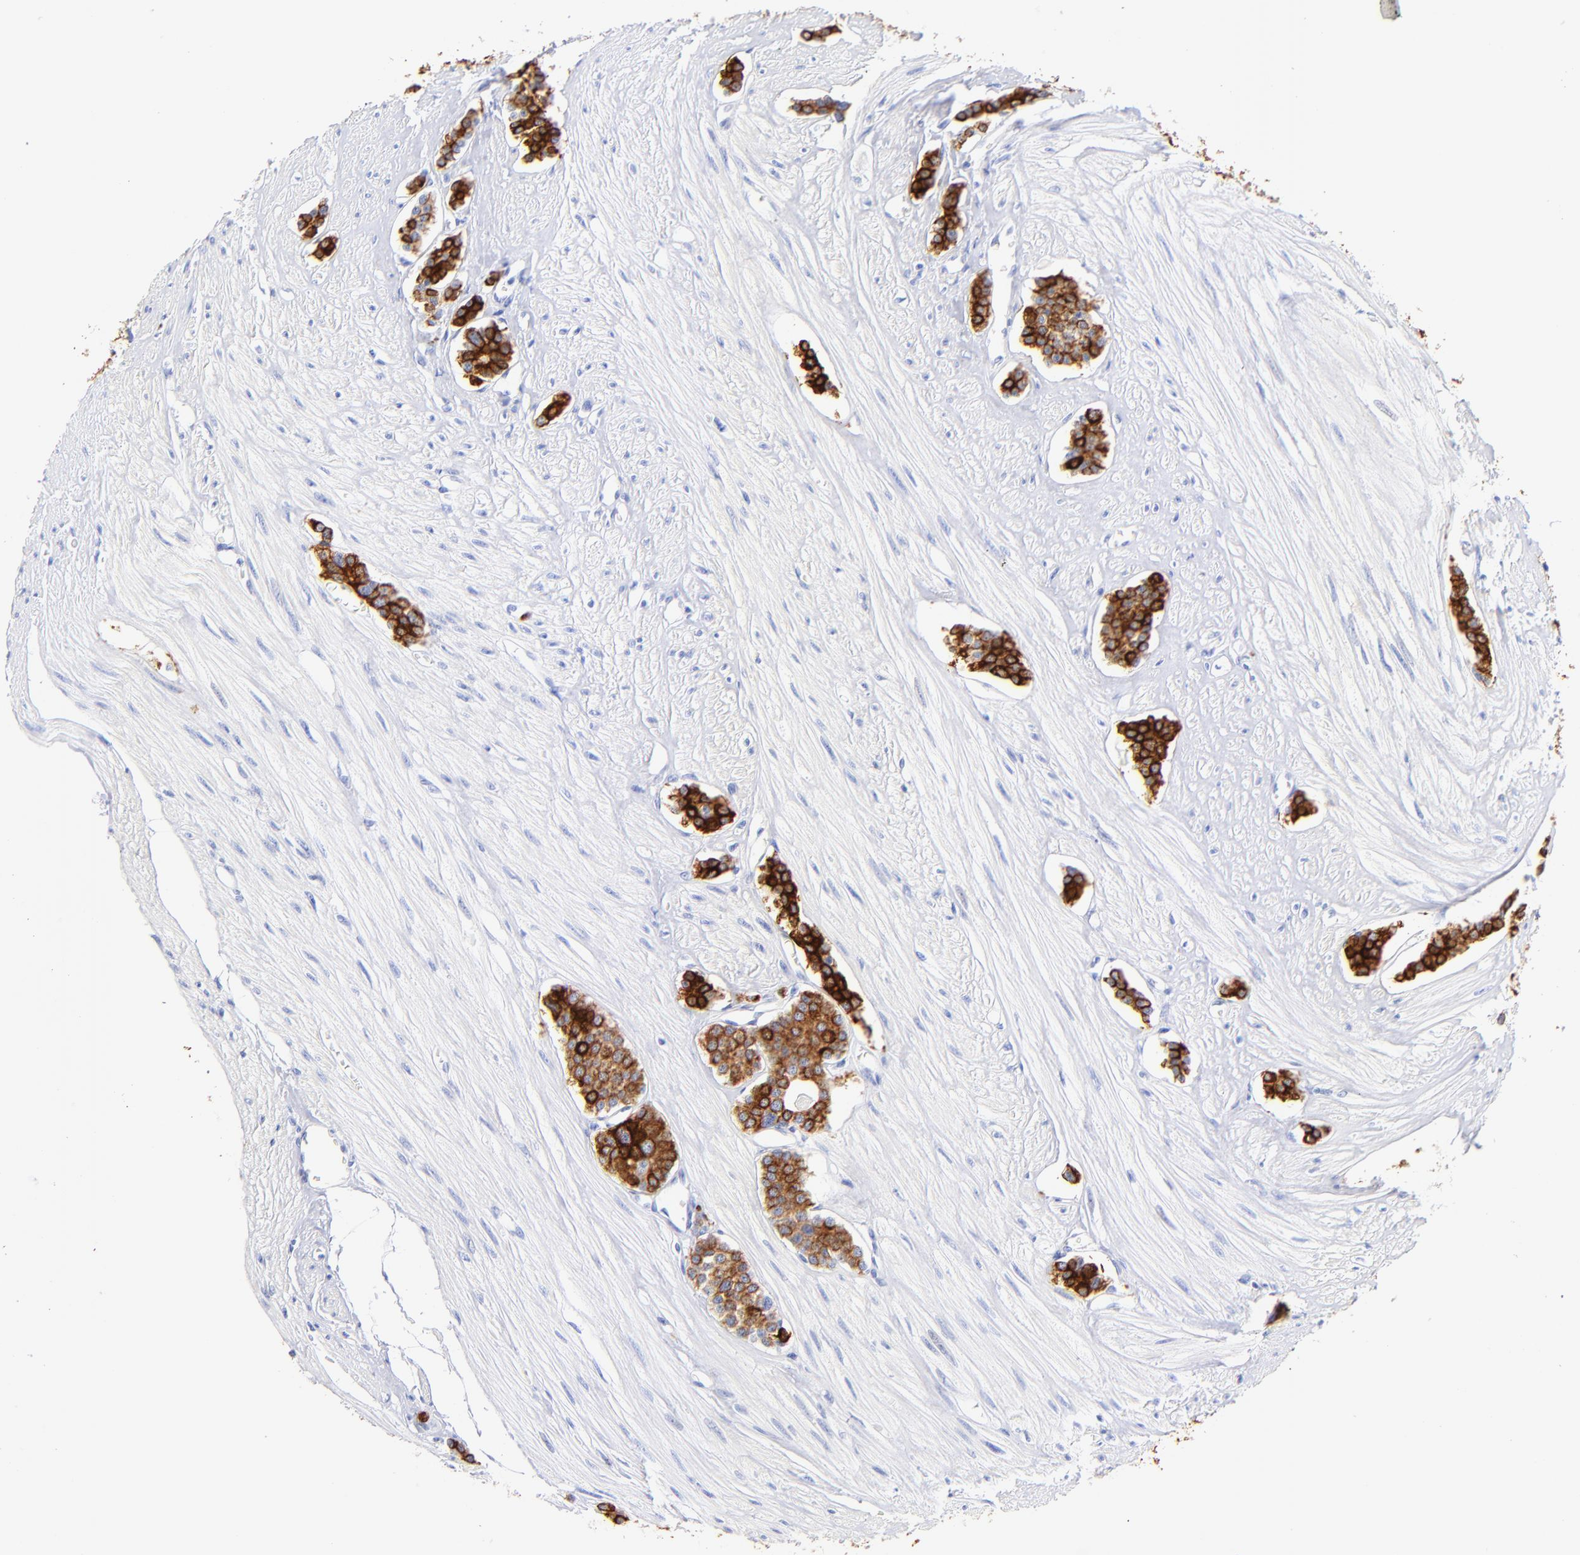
{"staining": {"intensity": "strong", "quantity": ">75%", "location": "cytoplasmic/membranous"}, "tissue": "carcinoid", "cell_type": "Tumor cells", "image_type": "cancer", "snomed": [{"axis": "morphology", "description": "Carcinoid, malignant, NOS"}, {"axis": "topography", "description": "Small intestine"}], "caption": "High-power microscopy captured an IHC image of carcinoid (malignant), revealing strong cytoplasmic/membranous staining in about >75% of tumor cells.", "gene": "KRT19", "patient": {"sex": "male", "age": 60}}